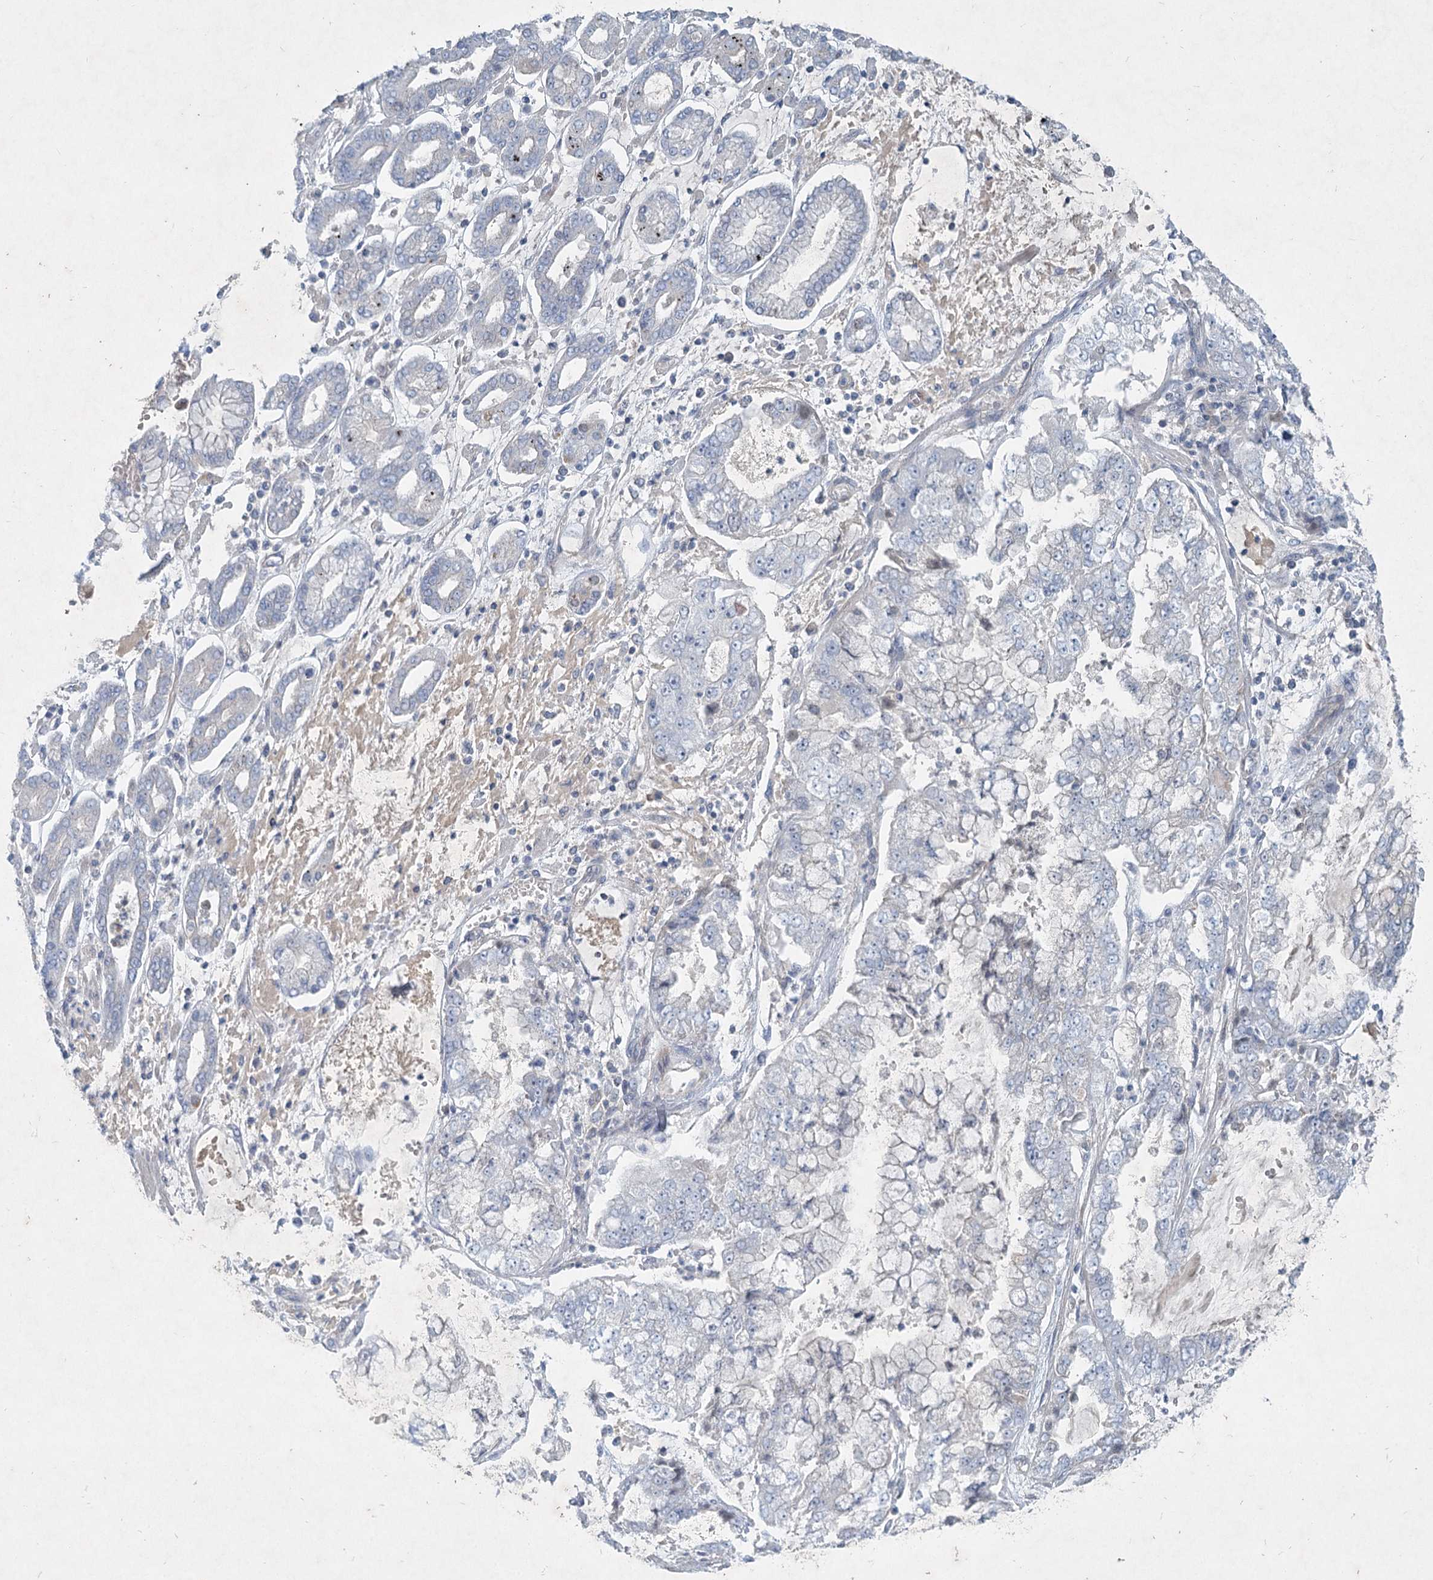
{"staining": {"intensity": "negative", "quantity": "none", "location": "none"}, "tissue": "stomach cancer", "cell_type": "Tumor cells", "image_type": "cancer", "snomed": [{"axis": "morphology", "description": "Adenocarcinoma, NOS"}, {"axis": "topography", "description": "Stomach"}], "caption": "This is a image of immunohistochemistry (IHC) staining of stomach cancer (adenocarcinoma), which shows no positivity in tumor cells. (Immunohistochemistry (ihc), brightfield microscopy, high magnification).", "gene": "DNMBP", "patient": {"sex": "male", "age": 76}}